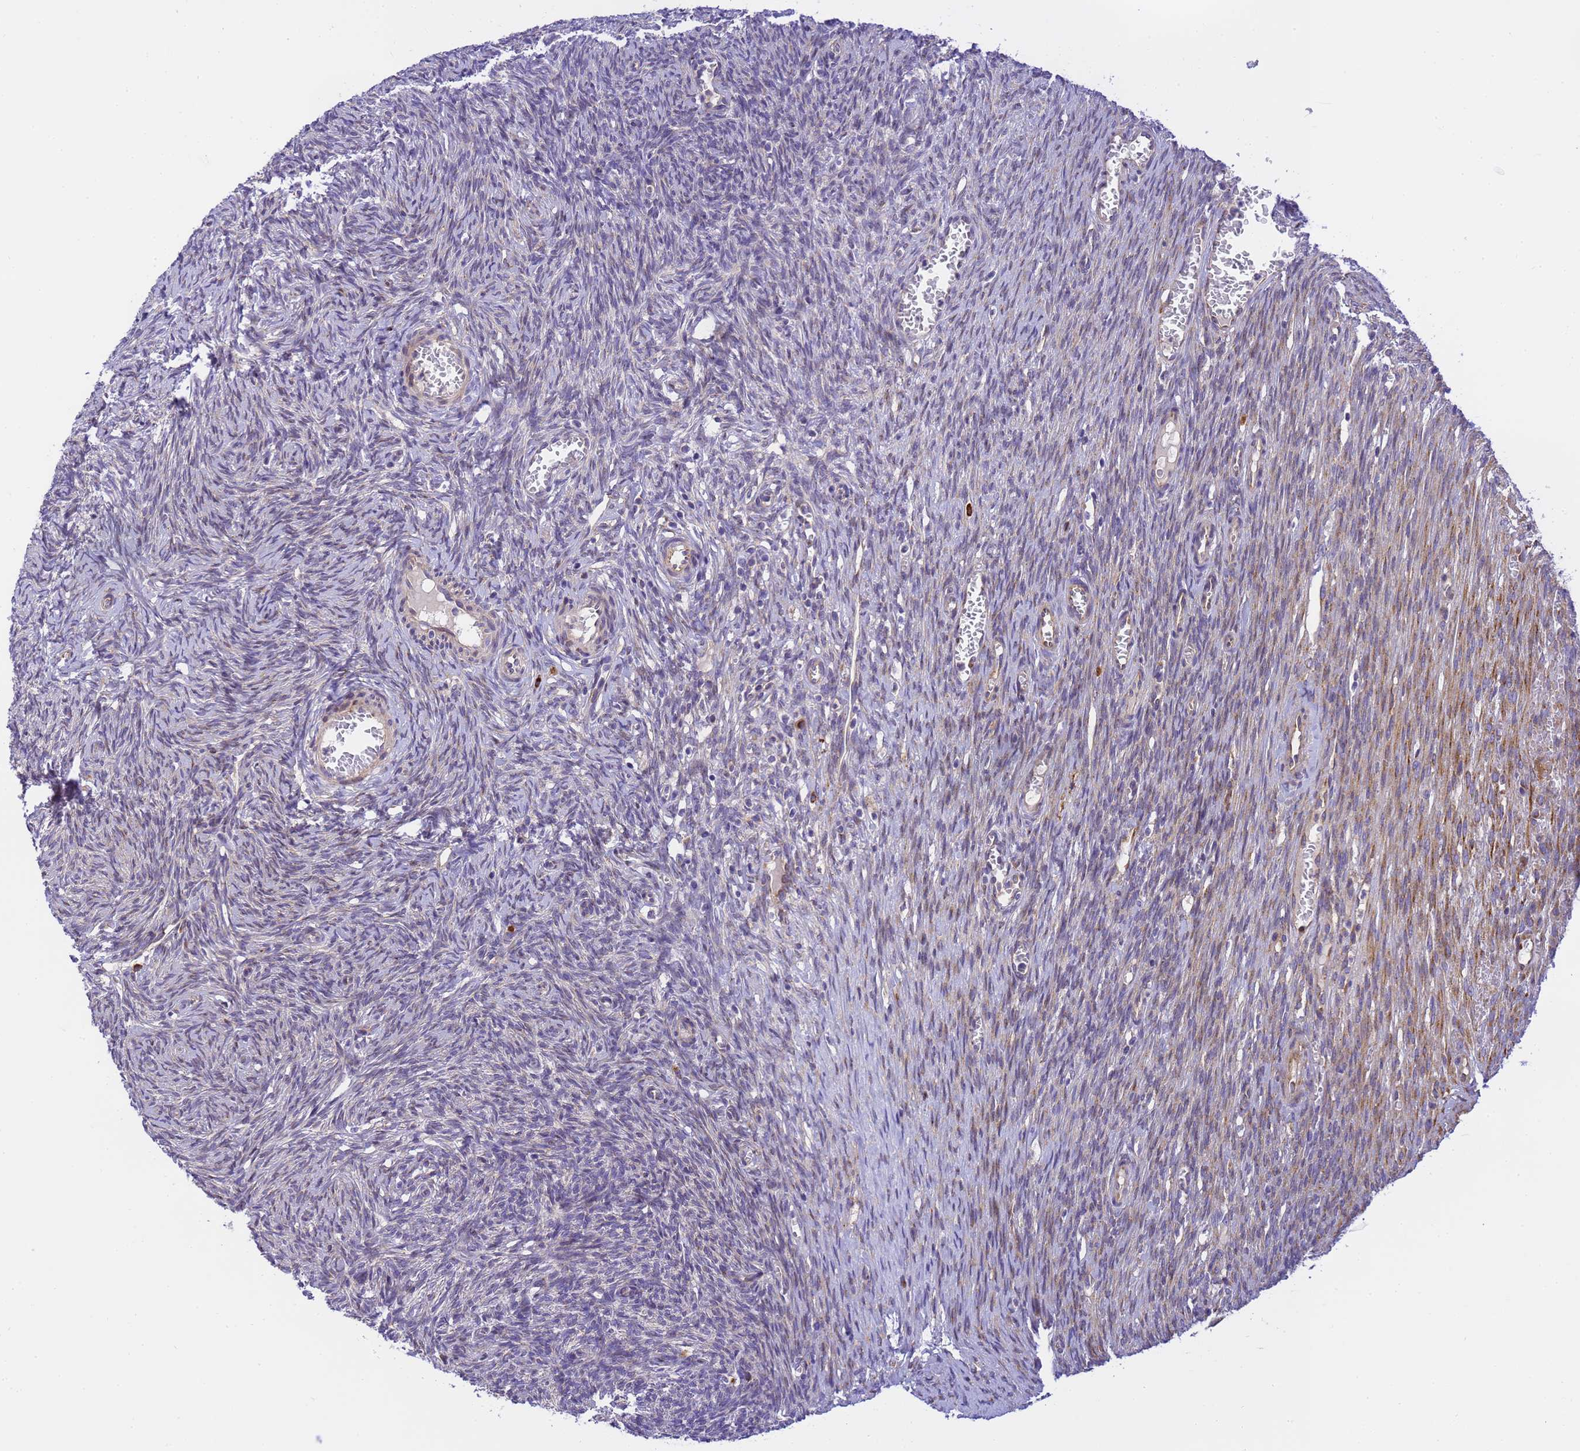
{"staining": {"intensity": "negative", "quantity": "none", "location": "none"}, "tissue": "ovary", "cell_type": "Ovarian stroma cells", "image_type": "normal", "snomed": [{"axis": "morphology", "description": "Normal tissue, NOS"}, {"axis": "topography", "description": "Ovary"}], "caption": "A high-resolution image shows immunohistochemistry staining of normal ovary, which demonstrates no significant expression in ovarian stroma cells.", "gene": "RHBDD3", "patient": {"sex": "female", "age": 44}}